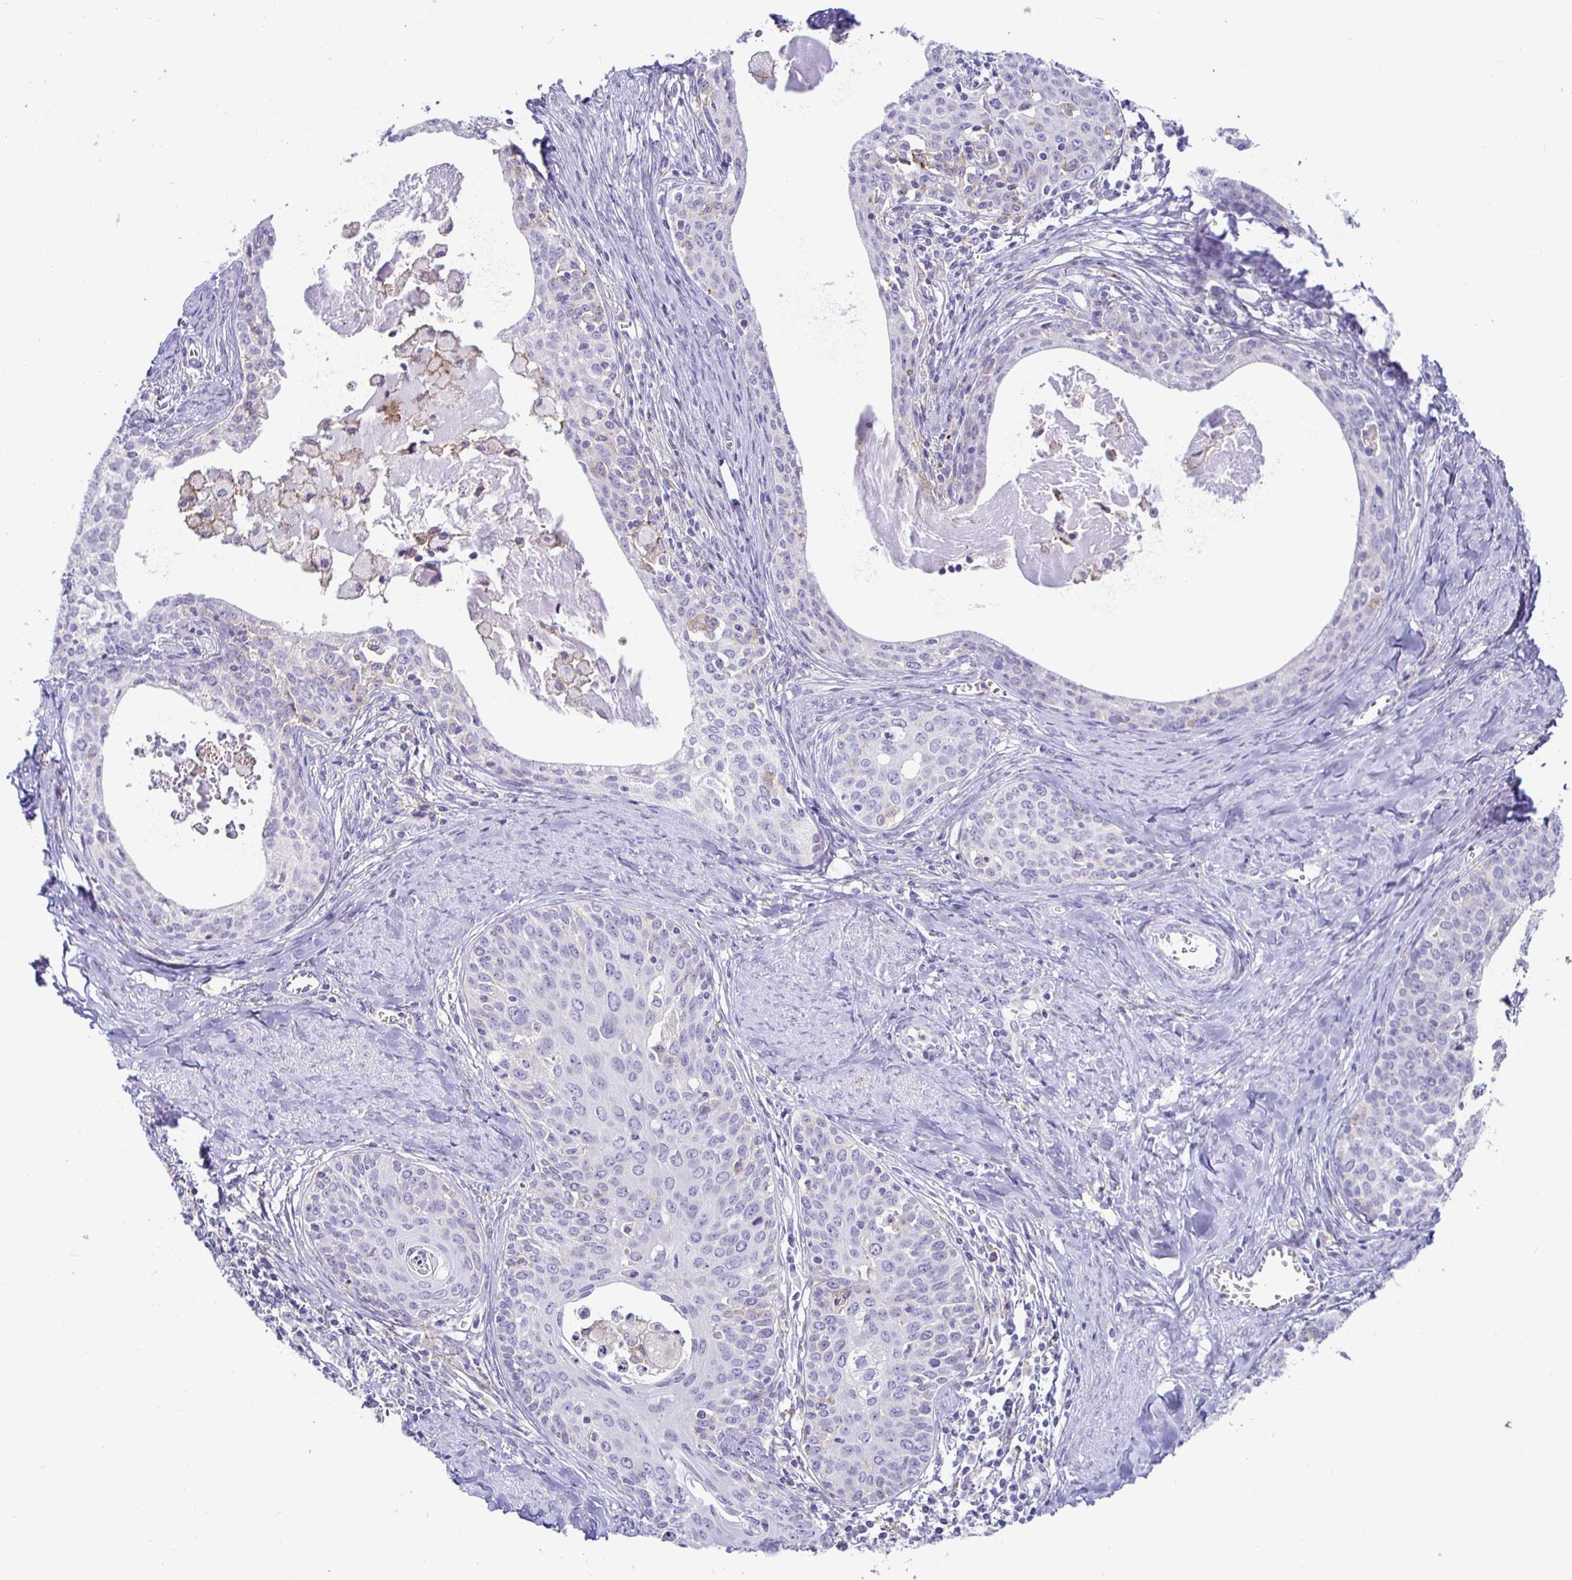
{"staining": {"intensity": "negative", "quantity": "none", "location": "none"}, "tissue": "cervical cancer", "cell_type": "Tumor cells", "image_type": "cancer", "snomed": [{"axis": "morphology", "description": "Squamous cell carcinoma, NOS"}, {"axis": "morphology", "description": "Adenocarcinoma, NOS"}, {"axis": "topography", "description": "Cervix"}], "caption": "The IHC photomicrograph has no significant positivity in tumor cells of cervical squamous cell carcinoma tissue. The staining was performed using DAB to visualize the protein expression in brown, while the nuclei were stained in blue with hematoxylin (Magnification: 20x).", "gene": "SIRPA", "patient": {"sex": "female", "age": 52}}